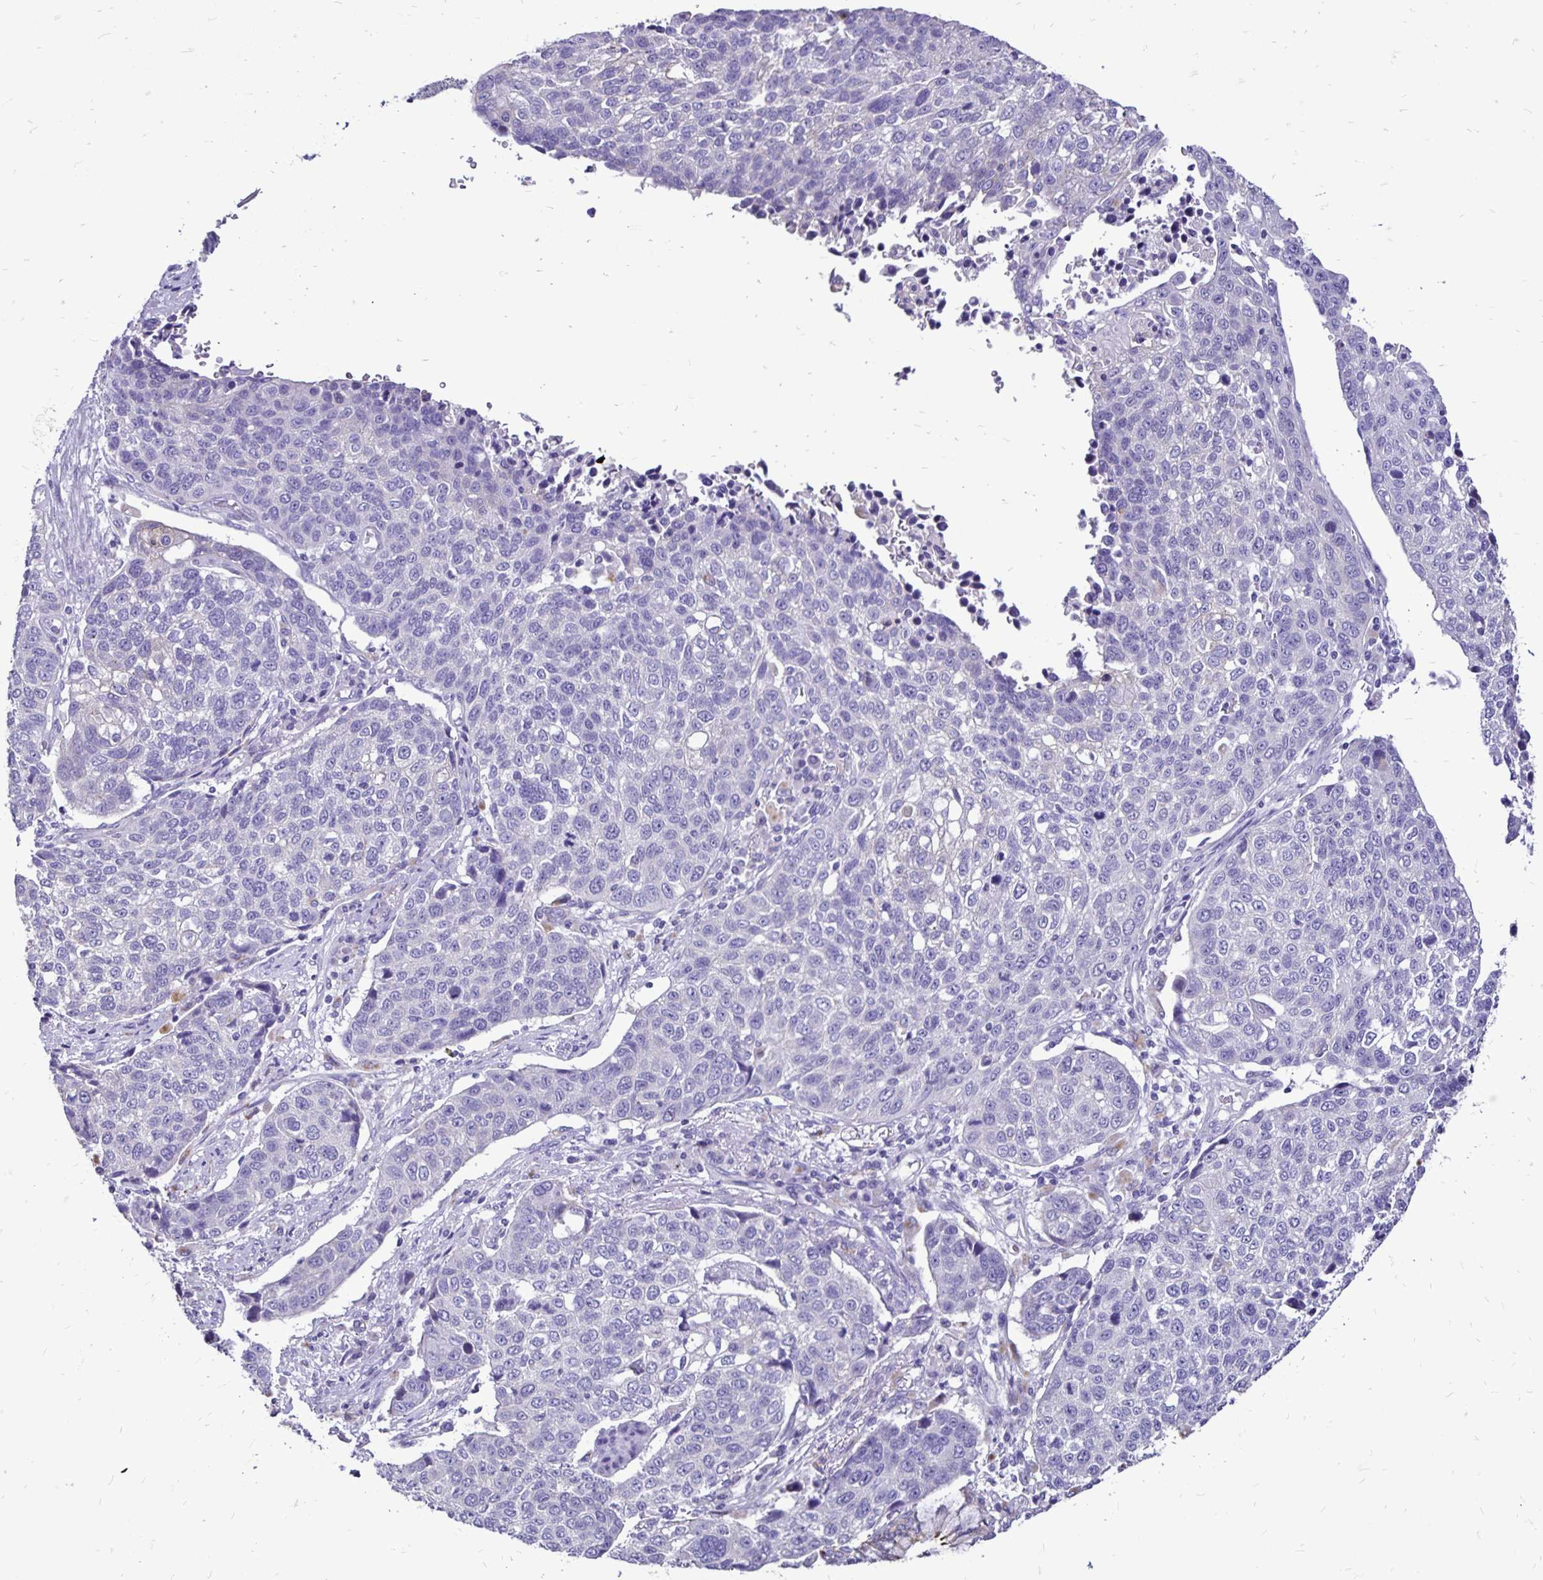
{"staining": {"intensity": "negative", "quantity": "none", "location": "none"}, "tissue": "lung cancer", "cell_type": "Tumor cells", "image_type": "cancer", "snomed": [{"axis": "morphology", "description": "Squamous cell carcinoma, NOS"}, {"axis": "topography", "description": "Lymph node"}, {"axis": "topography", "description": "Lung"}], "caption": "The IHC image has no significant positivity in tumor cells of lung cancer tissue.", "gene": "EVPL", "patient": {"sex": "male", "age": 61}}